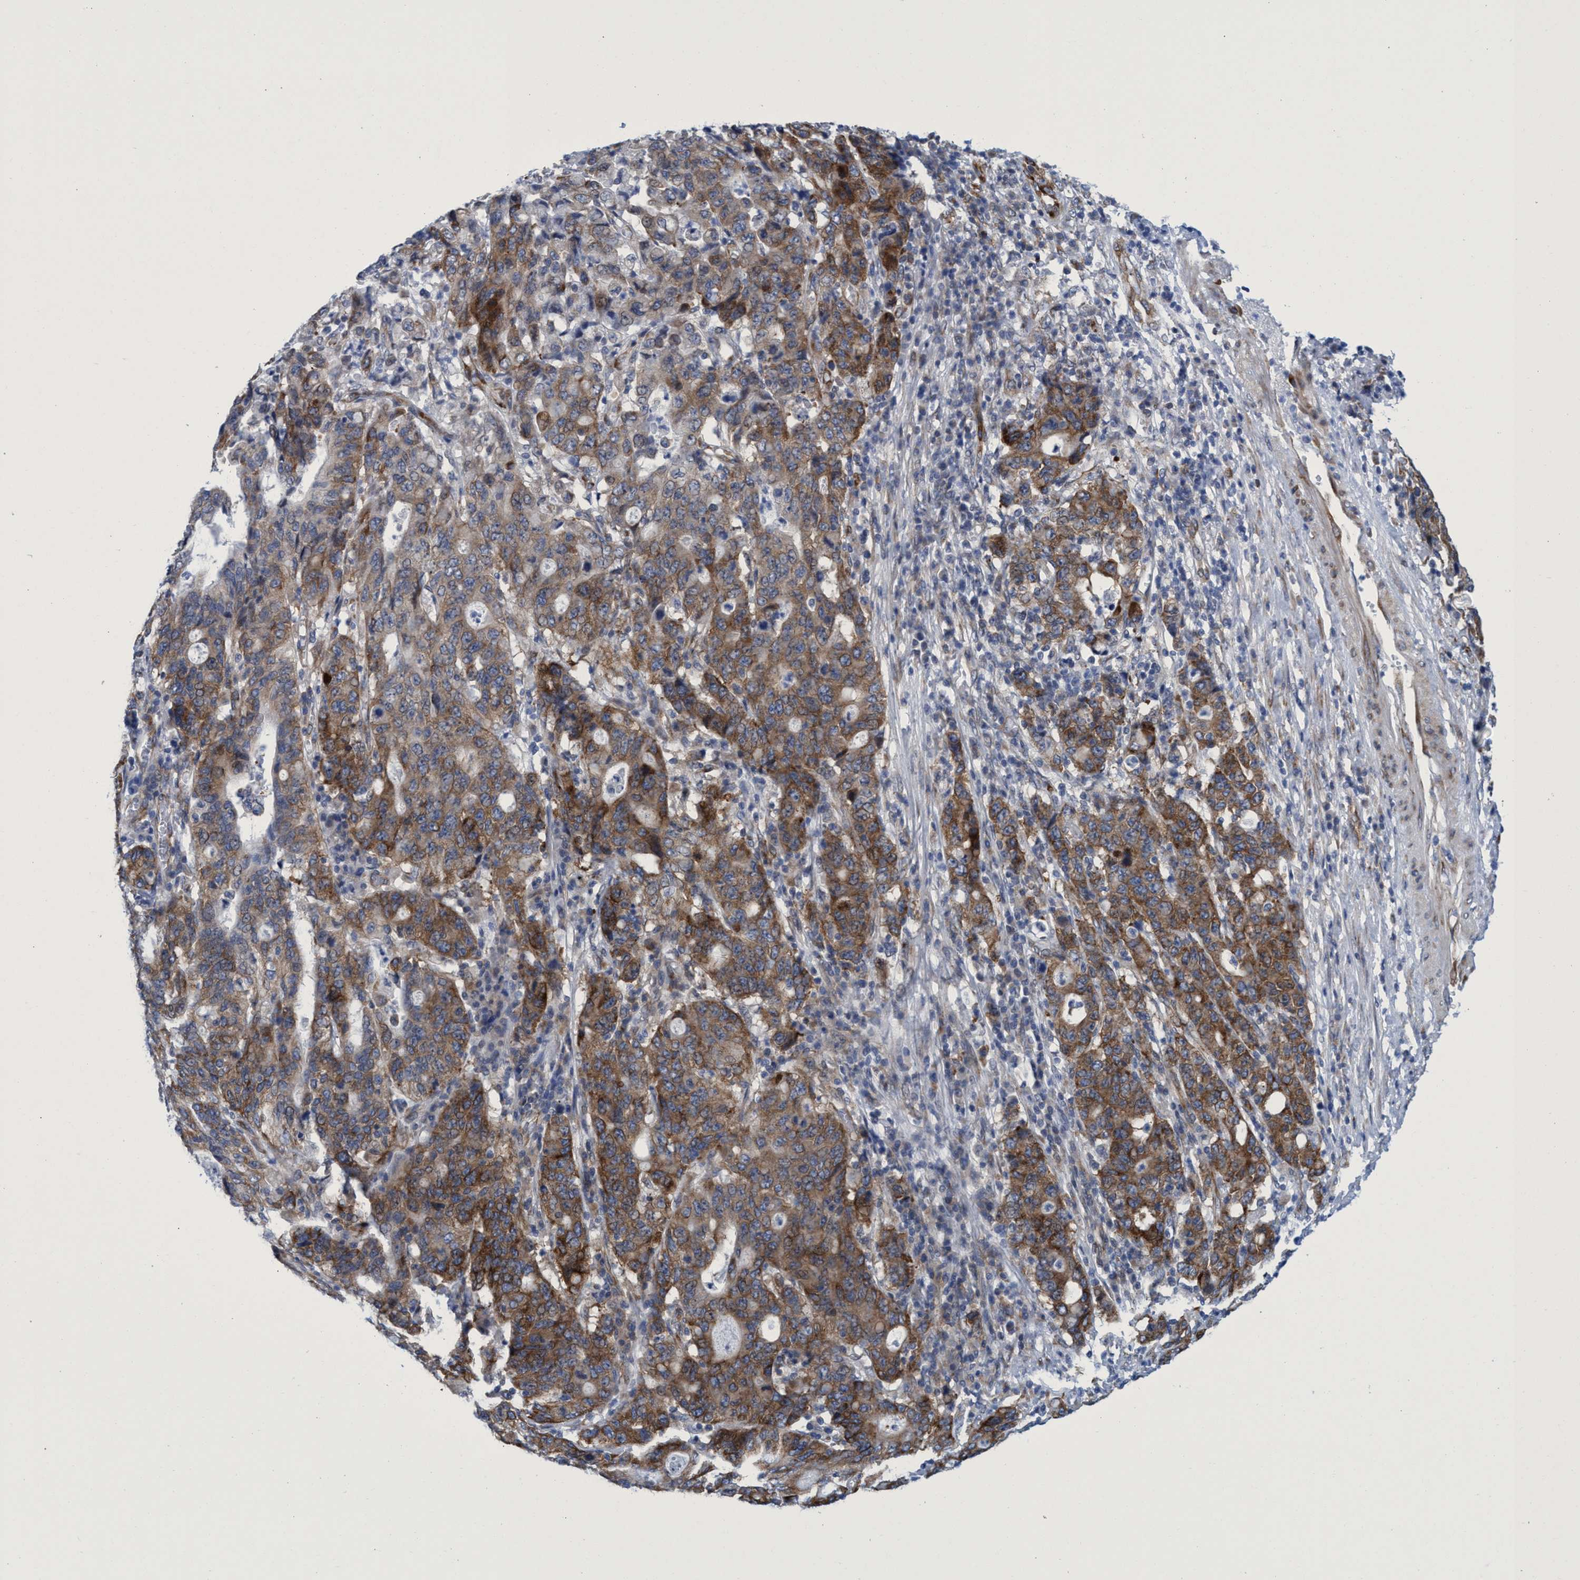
{"staining": {"intensity": "strong", "quantity": ">75%", "location": "cytoplasmic/membranous"}, "tissue": "stomach cancer", "cell_type": "Tumor cells", "image_type": "cancer", "snomed": [{"axis": "morphology", "description": "Adenocarcinoma, NOS"}, {"axis": "topography", "description": "Stomach, upper"}], "caption": "An immunohistochemistry micrograph of neoplastic tissue is shown. Protein staining in brown shows strong cytoplasmic/membranous positivity in adenocarcinoma (stomach) within tumor cells.", "gene": "R3HCC1", "patient": {"sex": "male", "age": 69}}